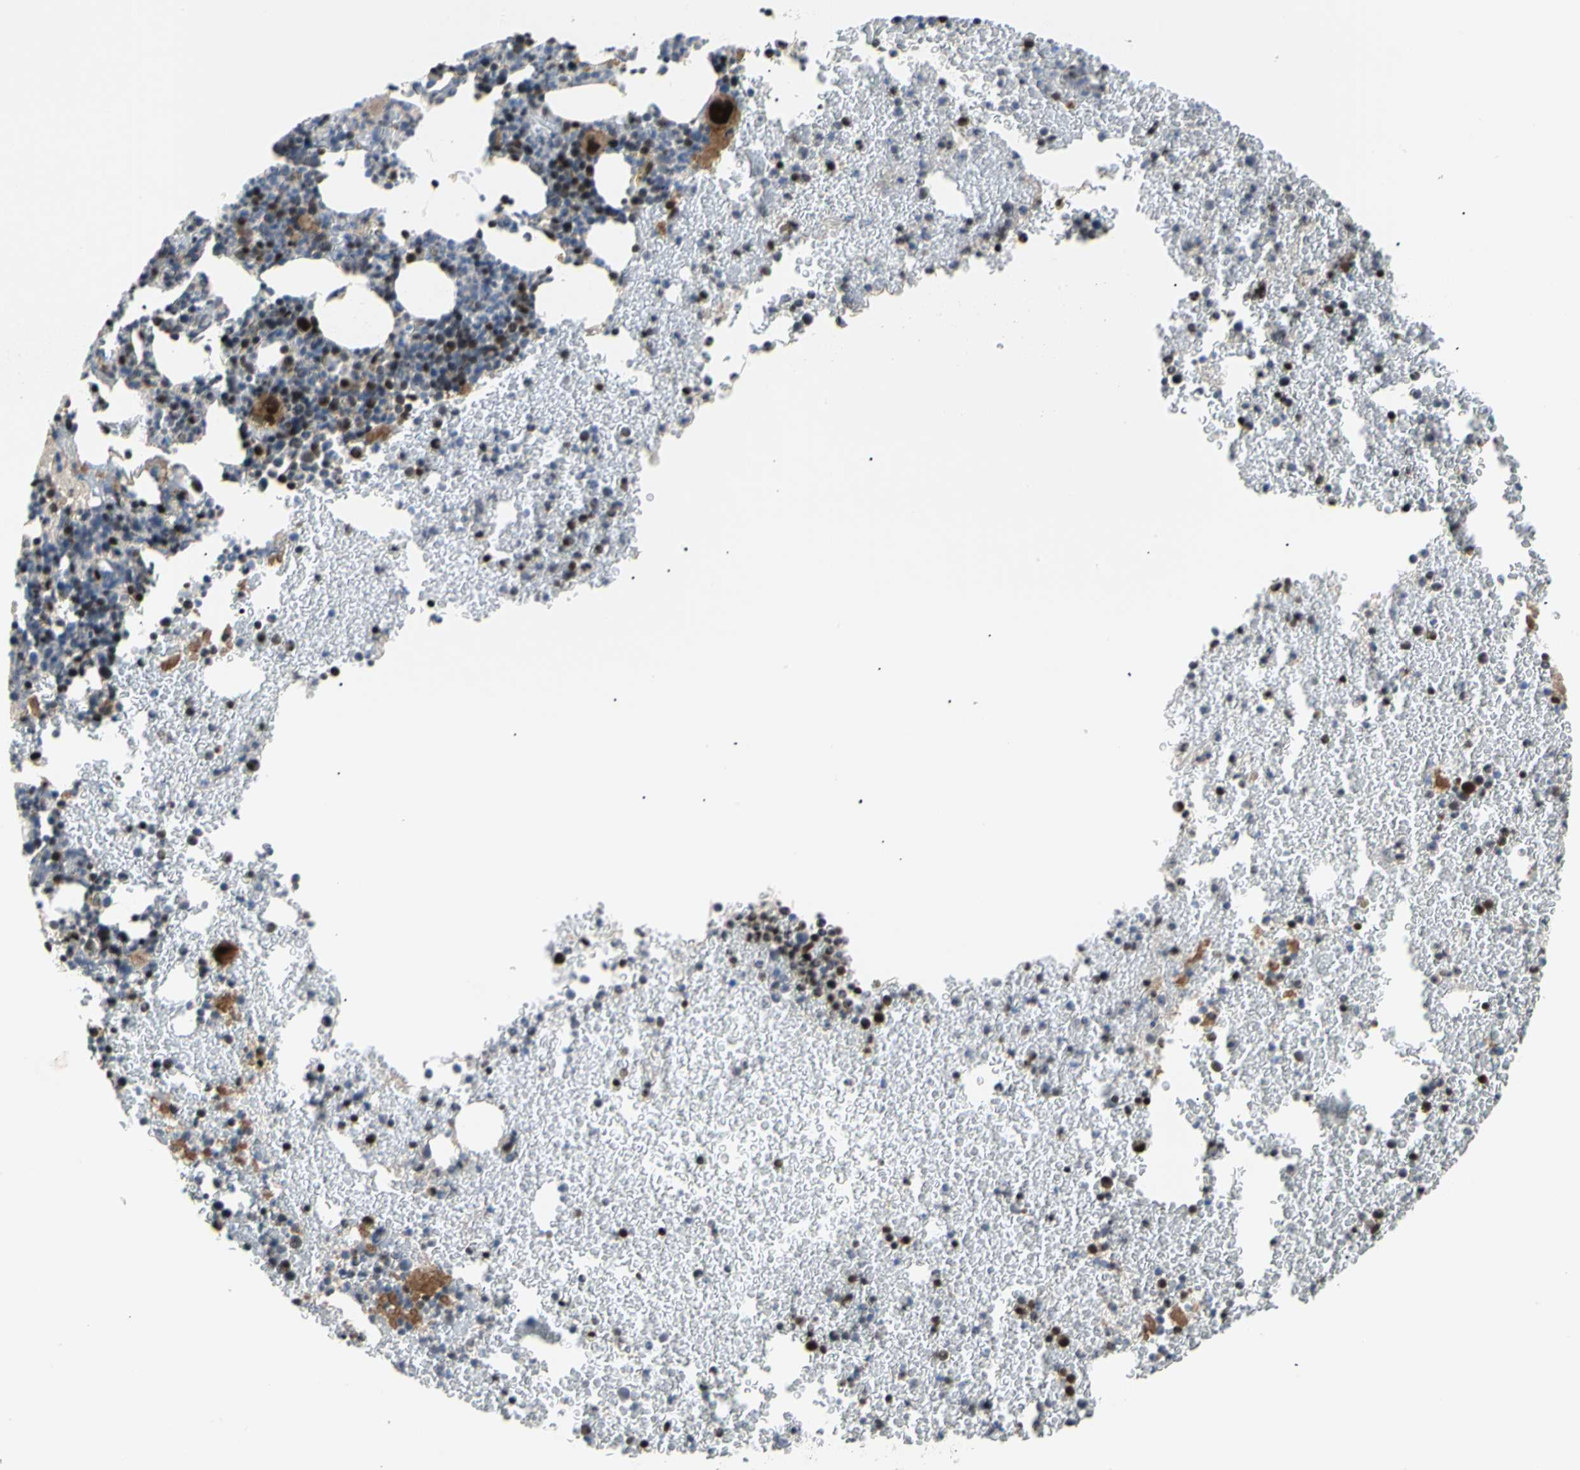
{"staining": {"intensity": "strong", "quantity": "25%-75%", "location": "nuclear"}, "tissue": "bone marrow", "cell_type": "Hematopoietic cells", "image_type": "normal", "snomed": [{"axis": "morphology", "description": "Normal tissue, NOS"}, {"axis": "topography", "description": "Bone marrow"}], "caption": "This micrograph displays normal bone marrow stained with immunohistochemistry to label a protein in brown. The nuclear of hematopoietic cells show strong positivity for the protein. Nuclei are counter-stained blue.", "gene": "E2F1", "patient": {"sex": "female", "age": 52}}